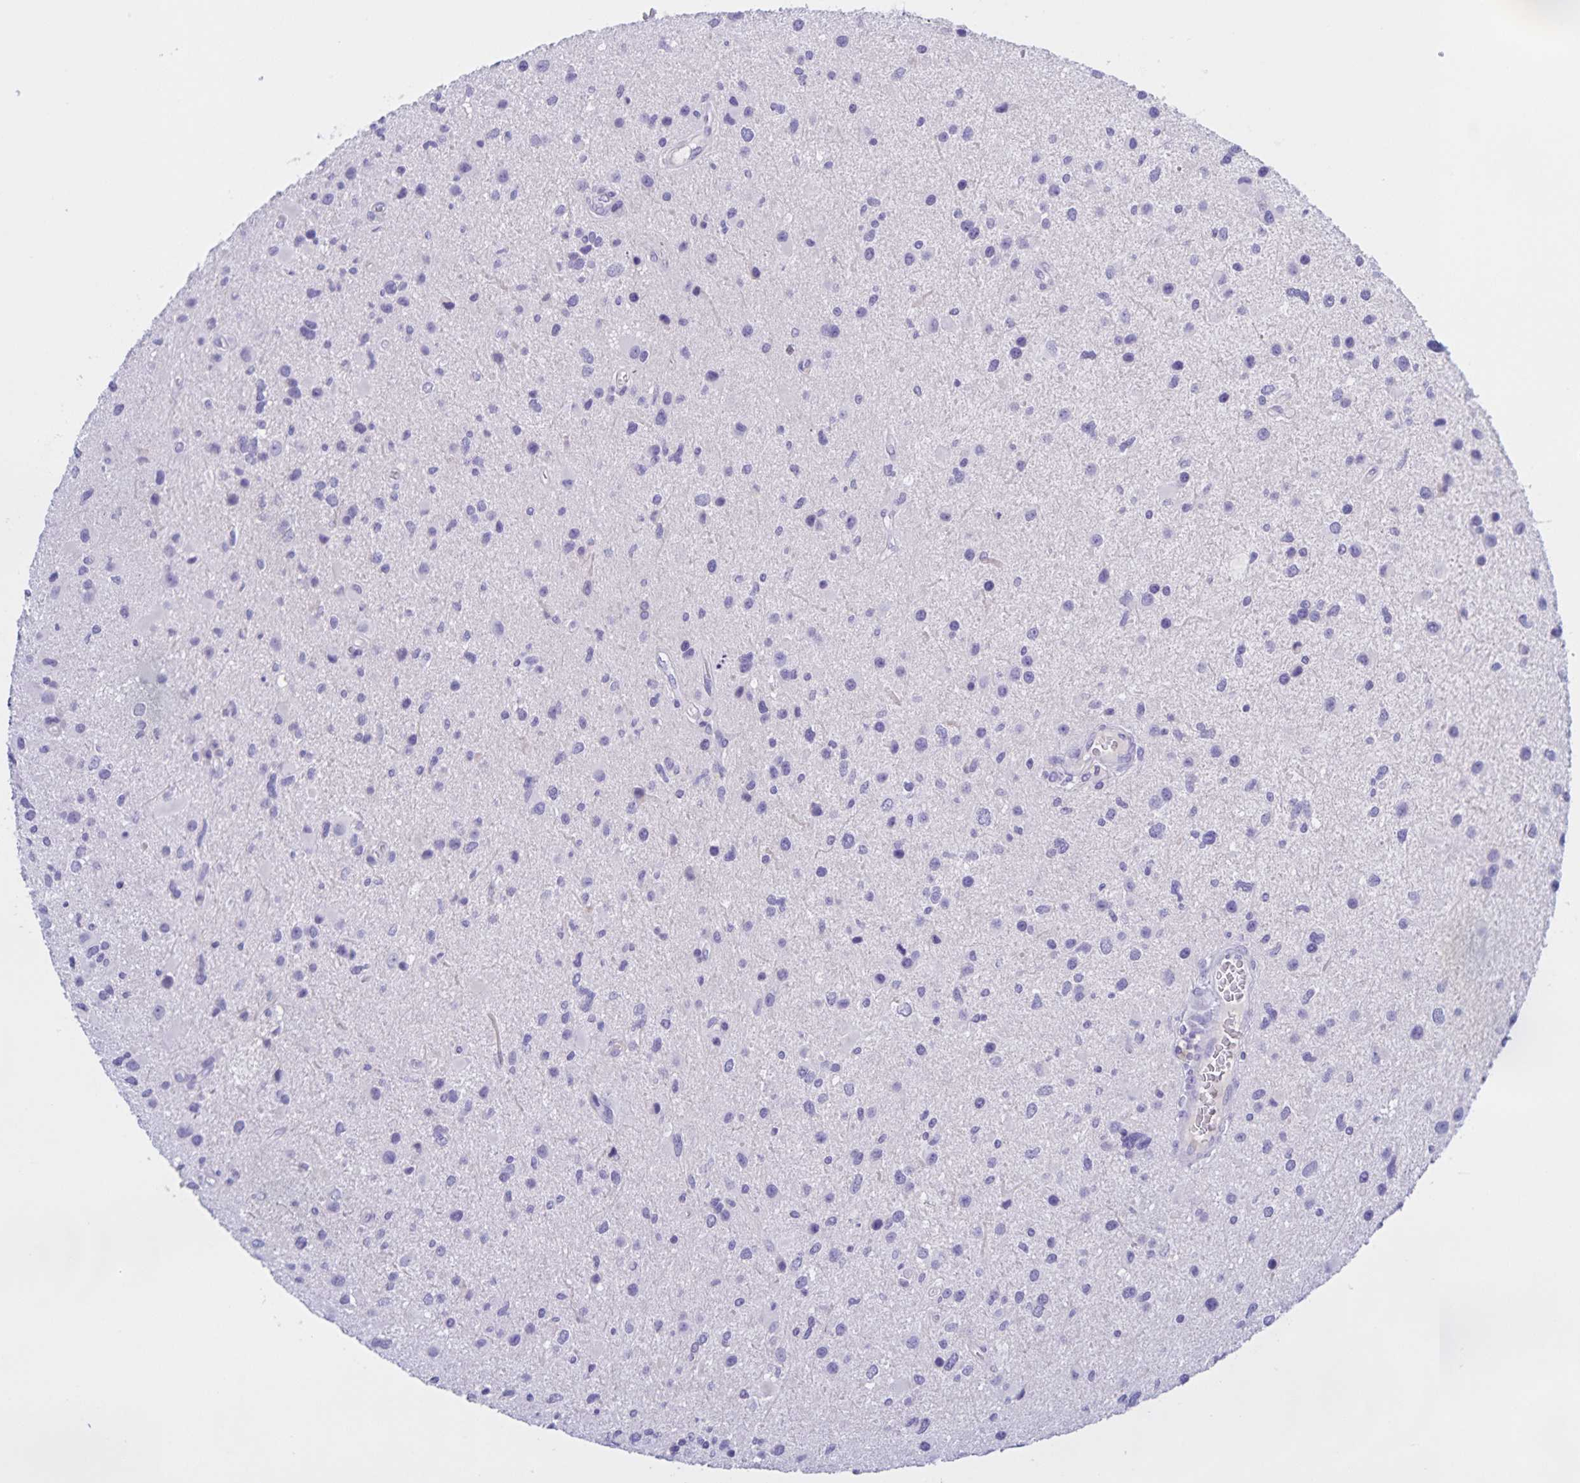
{"staining": {"intensity": "negative", "quantity": "none", "location": "none"}, "tissue": "glioma", "cell_type": "Tumor cells", "image_type": "cancer", "snomed": [{"axis": "morphology", "description": "Glioma, malignant, Low grade"}, {"axis": "topography", "description": "Brain"}], "caption": "Tumor cells are negative for brown protein staining in malignant glioma (low-grade).", "gene": "CATSPER4", "patient": {"sex": "female", "age": 32}}